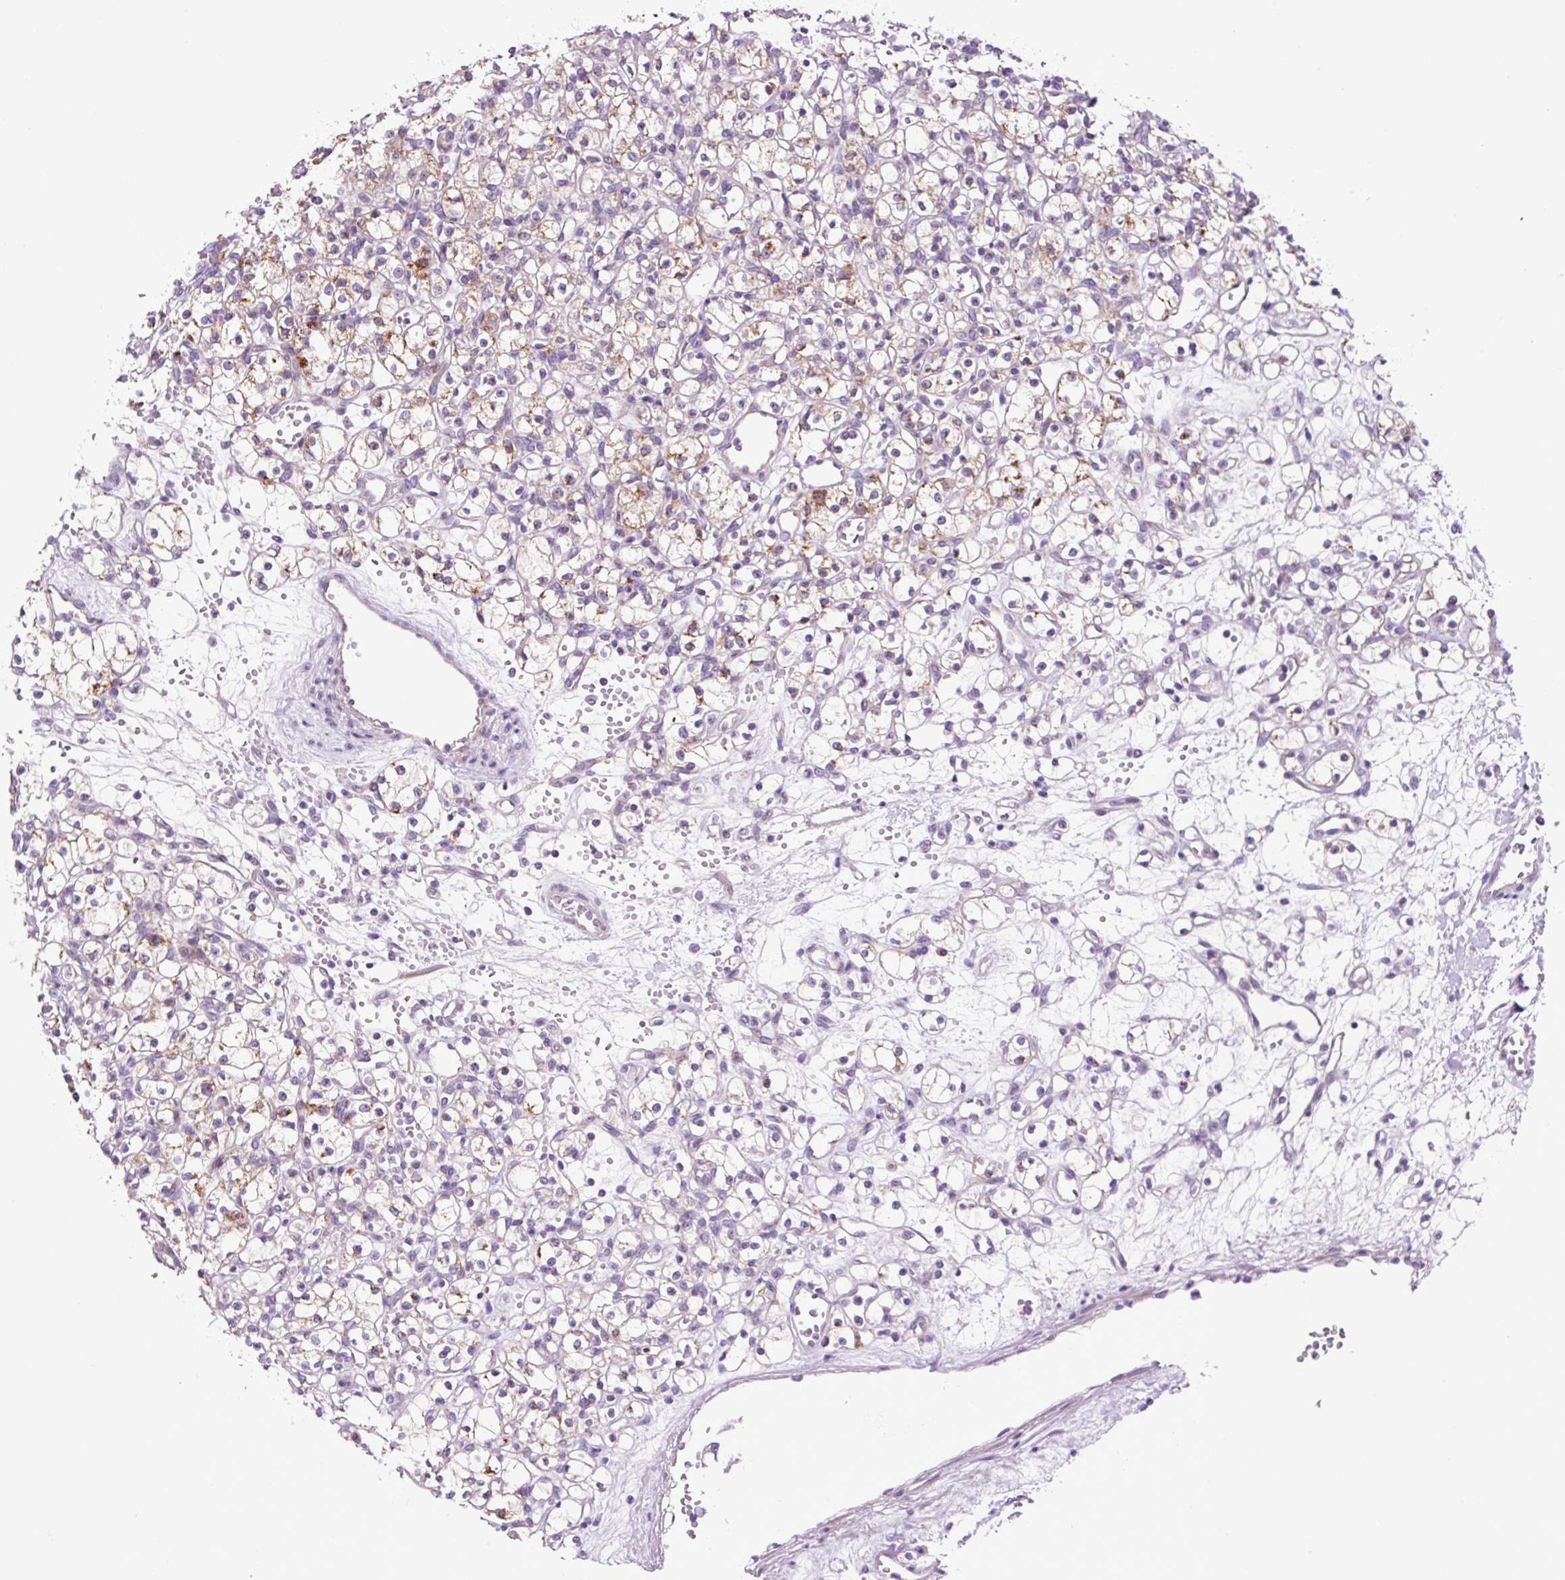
{"staining": {"intensity": "weak", "quantity": ">75%", "location": "cytoplasmic/membranous"}, "tissue": "renal cancer", "cell_type": "Tumor cells", "image_type": "cancer", "snomed": [{"axis": "morphology", "description": "Adenocarcinoma, NOS"}, {"axis": "topography", "description": "Kidney"}], "caption": "A high-resolution histopathology image shows immunohistochemistry staining of adenocarcinoma (renal), which displays weak cytoplasmic/membranous expression in about >75% of tumor cells.", "gene": "OGDHL", "patient": {"sex": "female", "age": 59}}